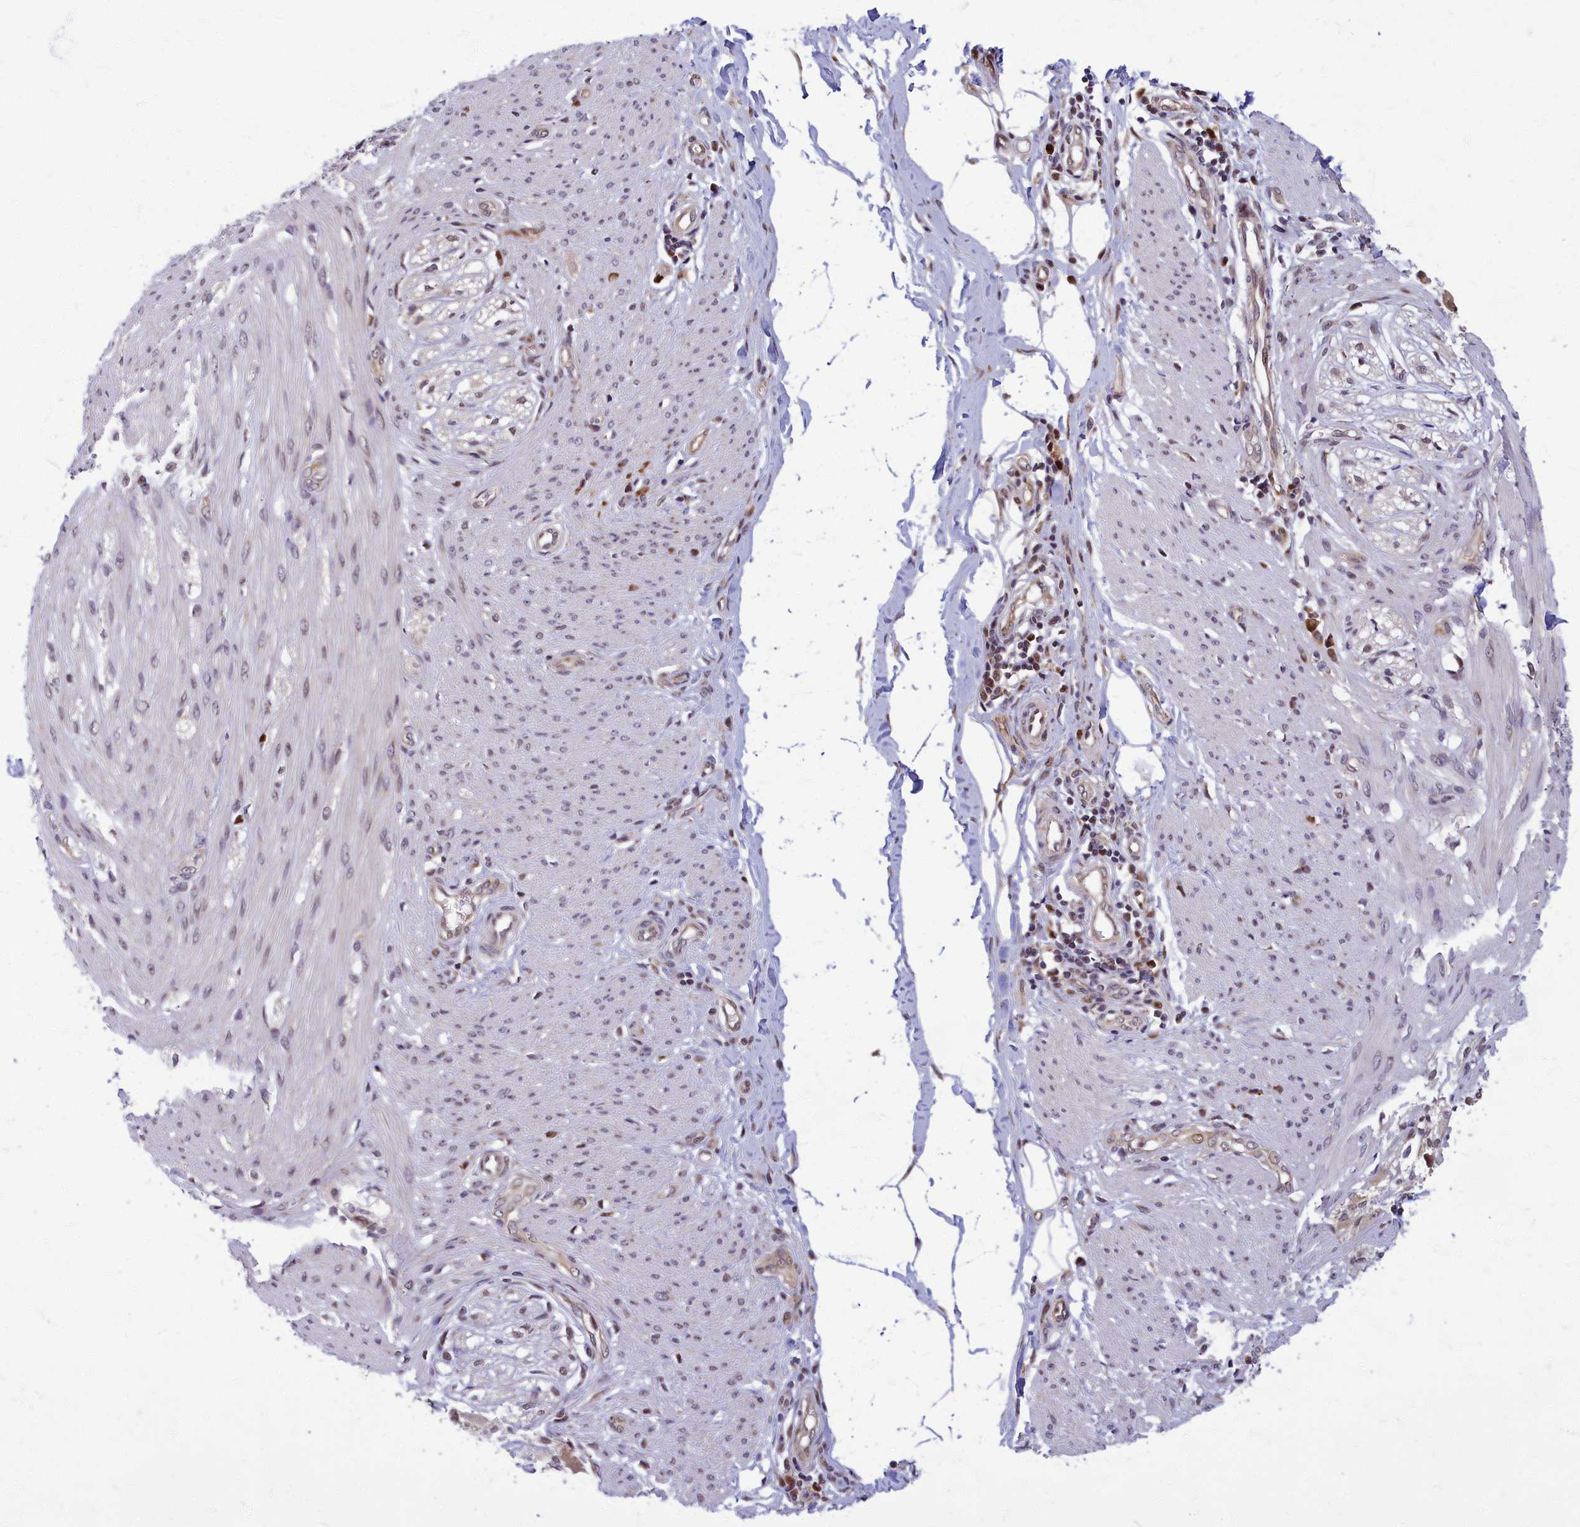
{"staining": {"intensity": "weak", "quantity": "25%-75%", "location": "nuclear"}, "tissue": "smooth muscle", "cell_type": "Smooth muscle cells", "image_type": "normal", "snomed": [{"axis": "morphology", "description": "Normal tissue, NOS"}, {"axis": "morphology", "description": "Adenocarcinoma, NOS"}, {"axis": "topography", "description": "Colon"}, {"axis": "topography", "description": "Peripheral nerve tissue"}], "caption": "Smooth muscle stained for a protein (brown) reveals weak nuclear positive expression in about 25%-75% of smooth muscle cells.", "gene": "EARS2", "patient": {"sex": "male", "age": 14}}